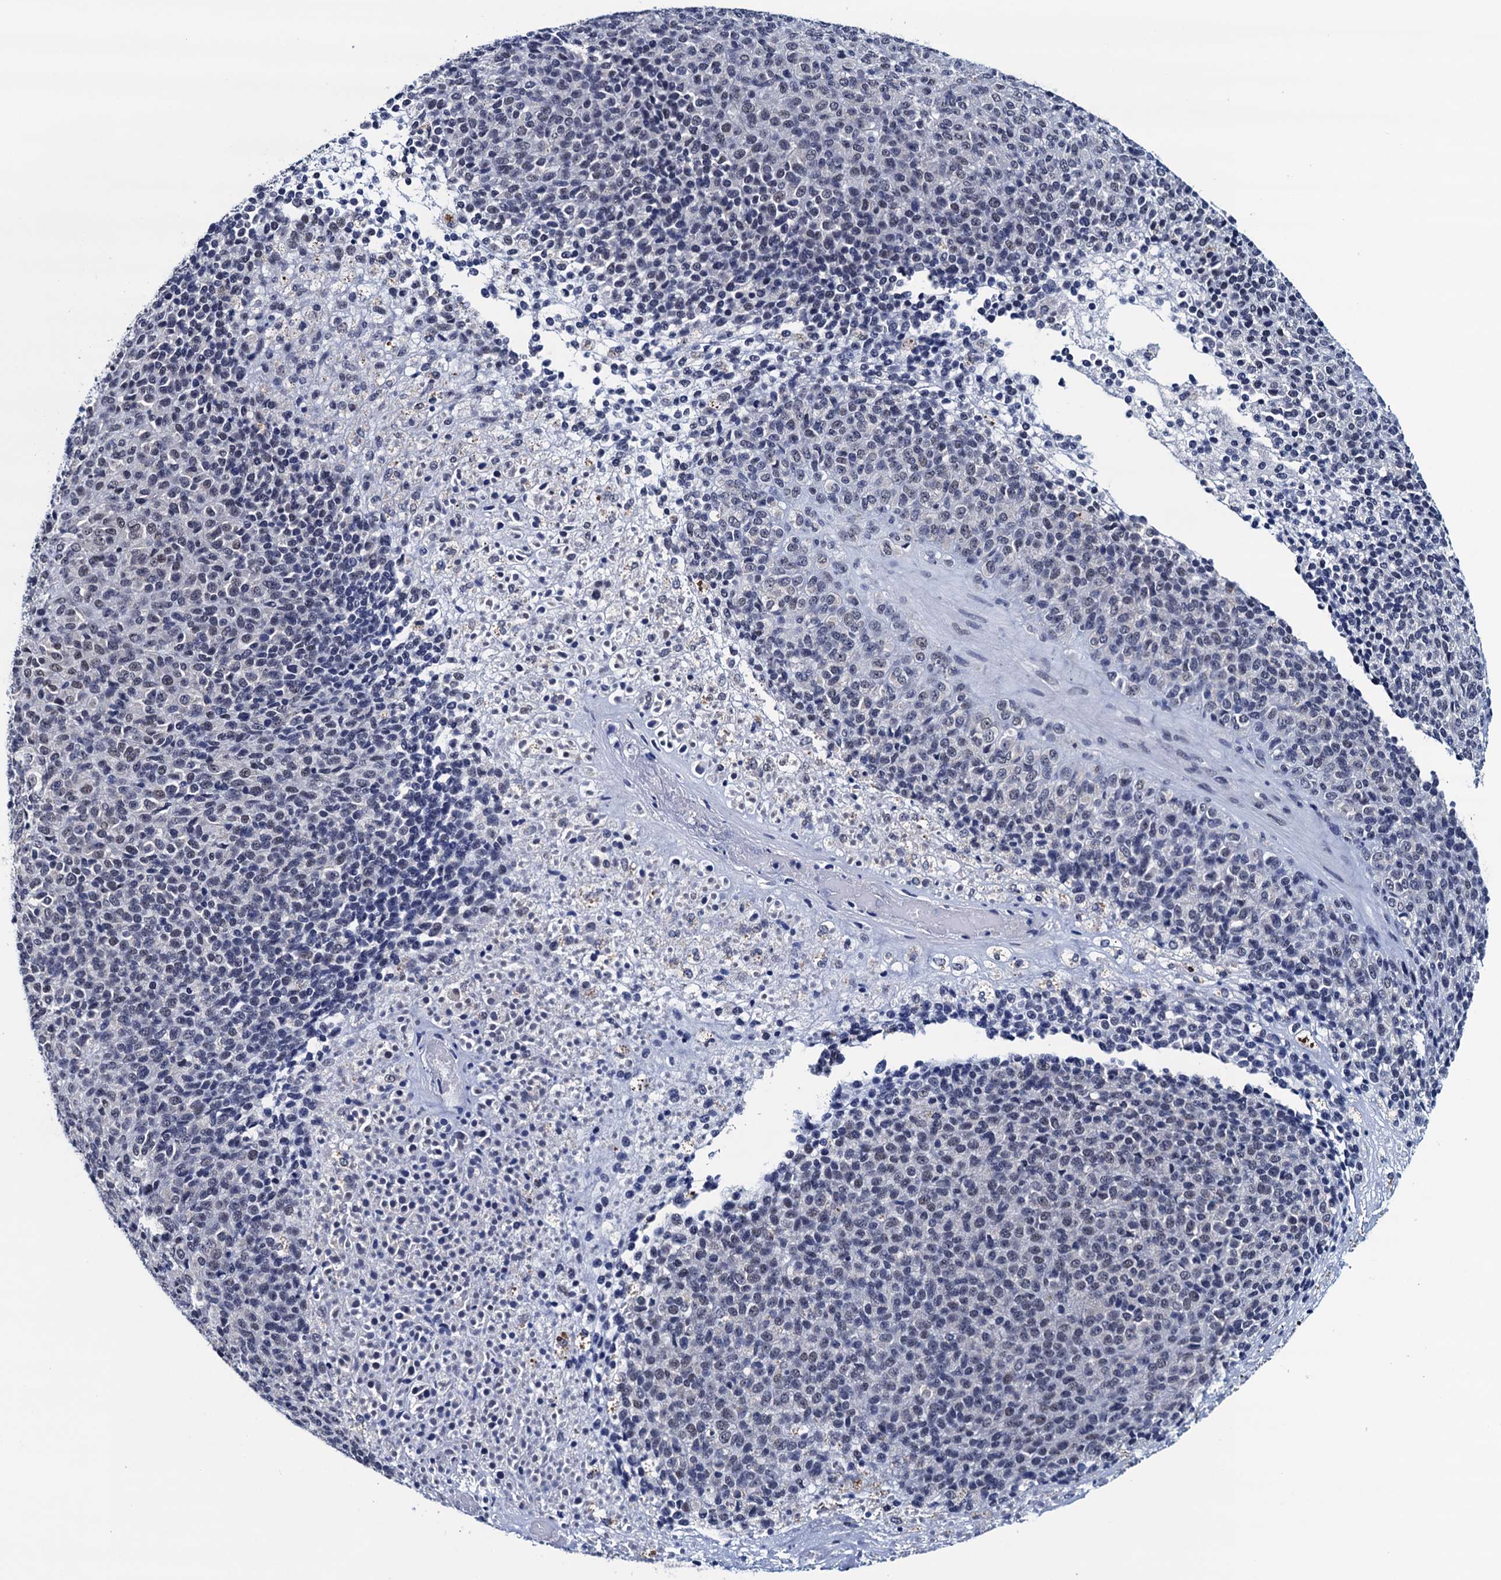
{"staining": {"intensity": "weak", "quantity": "<25%", "location": "nuclear"}, "tissue": "melanoma", "cell_type": "Tumor cells", "image_type": "cancer", "snomed": [{"axis": "morphology", "description": "Malignant melanoma, Metastatic site"}, {"axis": "topography", "description": "Brain"}], "caption": "Malignant melanoma (metastatic site) stained for a protein using IHC demonstrates no positivity tumor cells.", "gene": "FNBP4", "patient": {"sex": "female", "age": 56}}